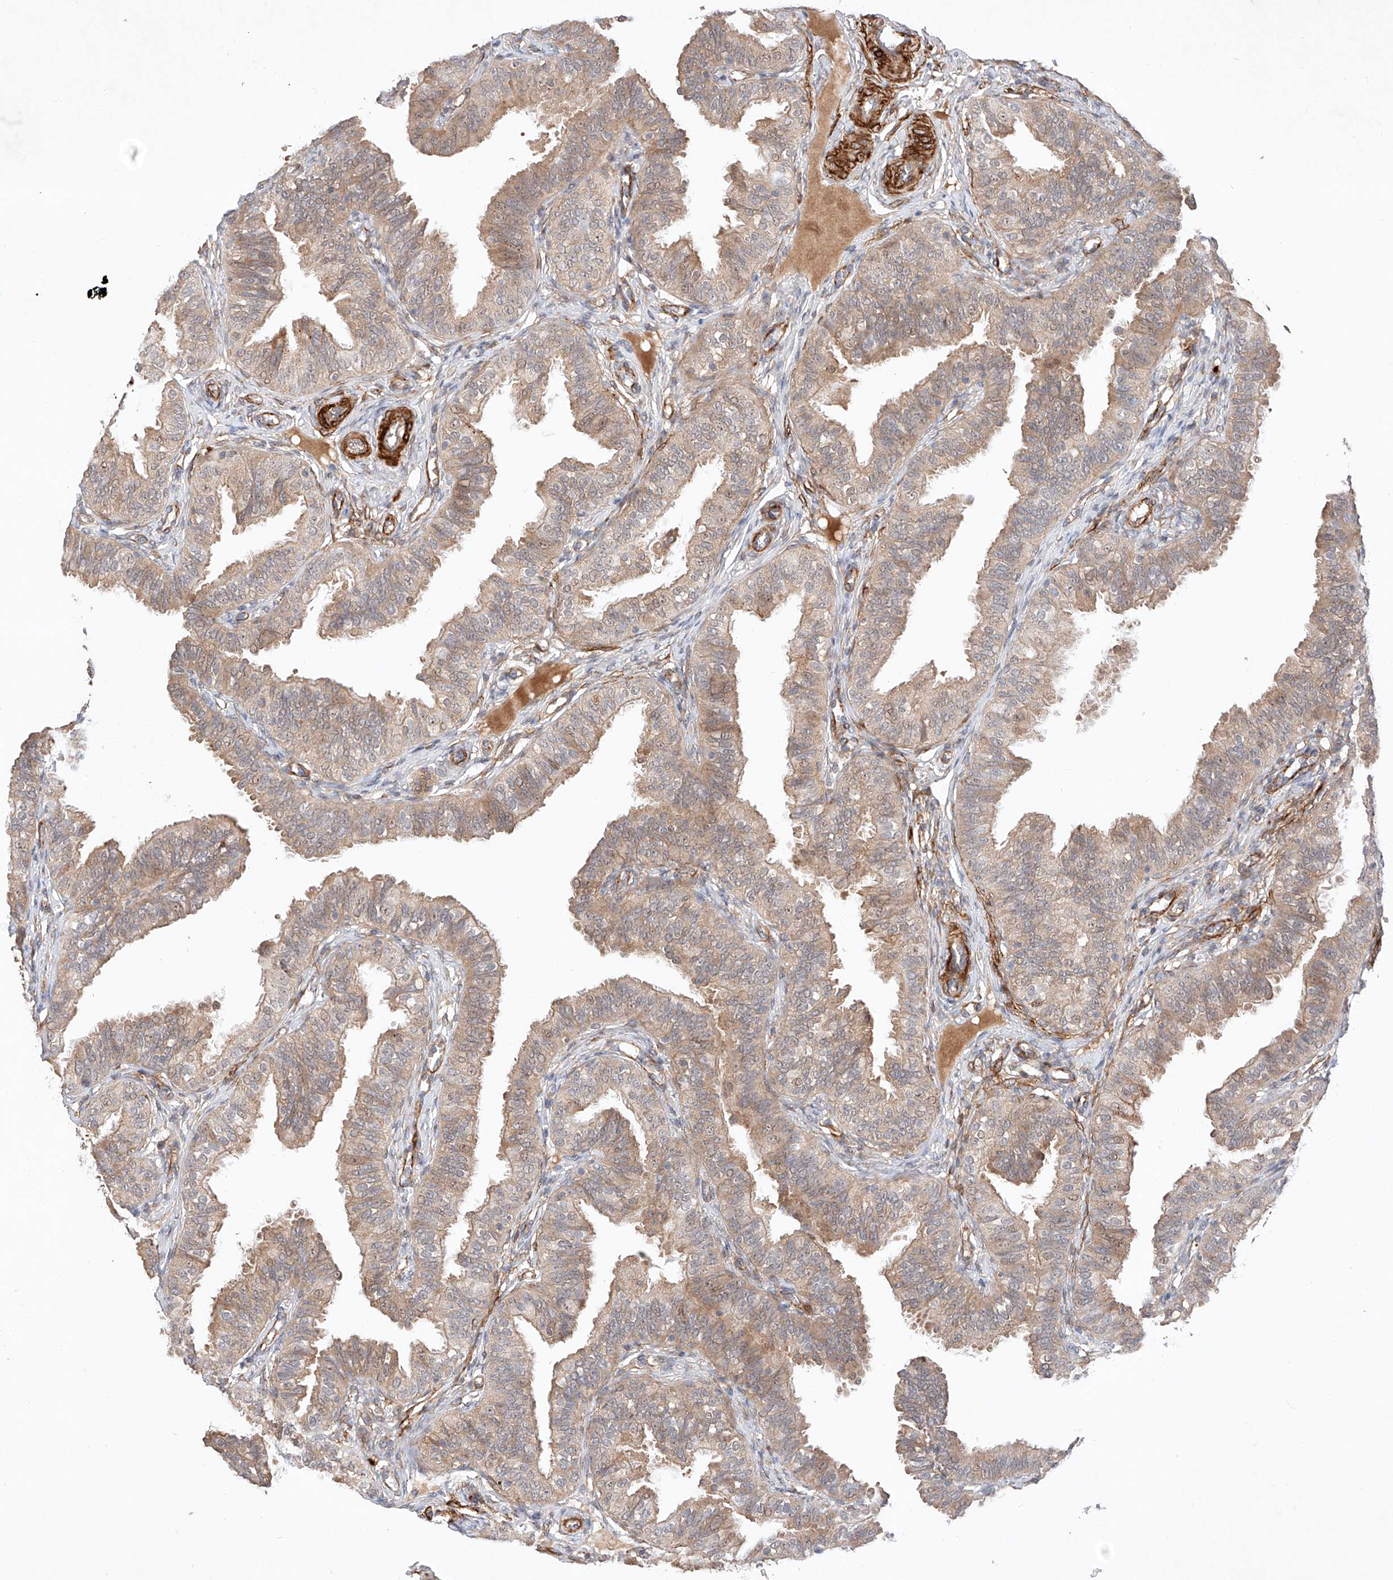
{"staining": {"intensity": "weak", "quantity": "25%-75%", "location": "cytoplasmic/membranous"}, "tissue": "fallopian tube", "cell_type": "Glandular cells", "image_type": "normal", "snomed": [{"axis": "morphology", "description": "Normal tissue, NOS"}, {"axis": "topography", "description": "Fallopian tube"}], "caption": "Protein staining of normal fallopian tube exhibits weak cytoplasmic/membranous positivity in about 25%-75% of glandular cells.", "gene": "ARHGAP33", "patient": {"sex": "female", "age": 35}}